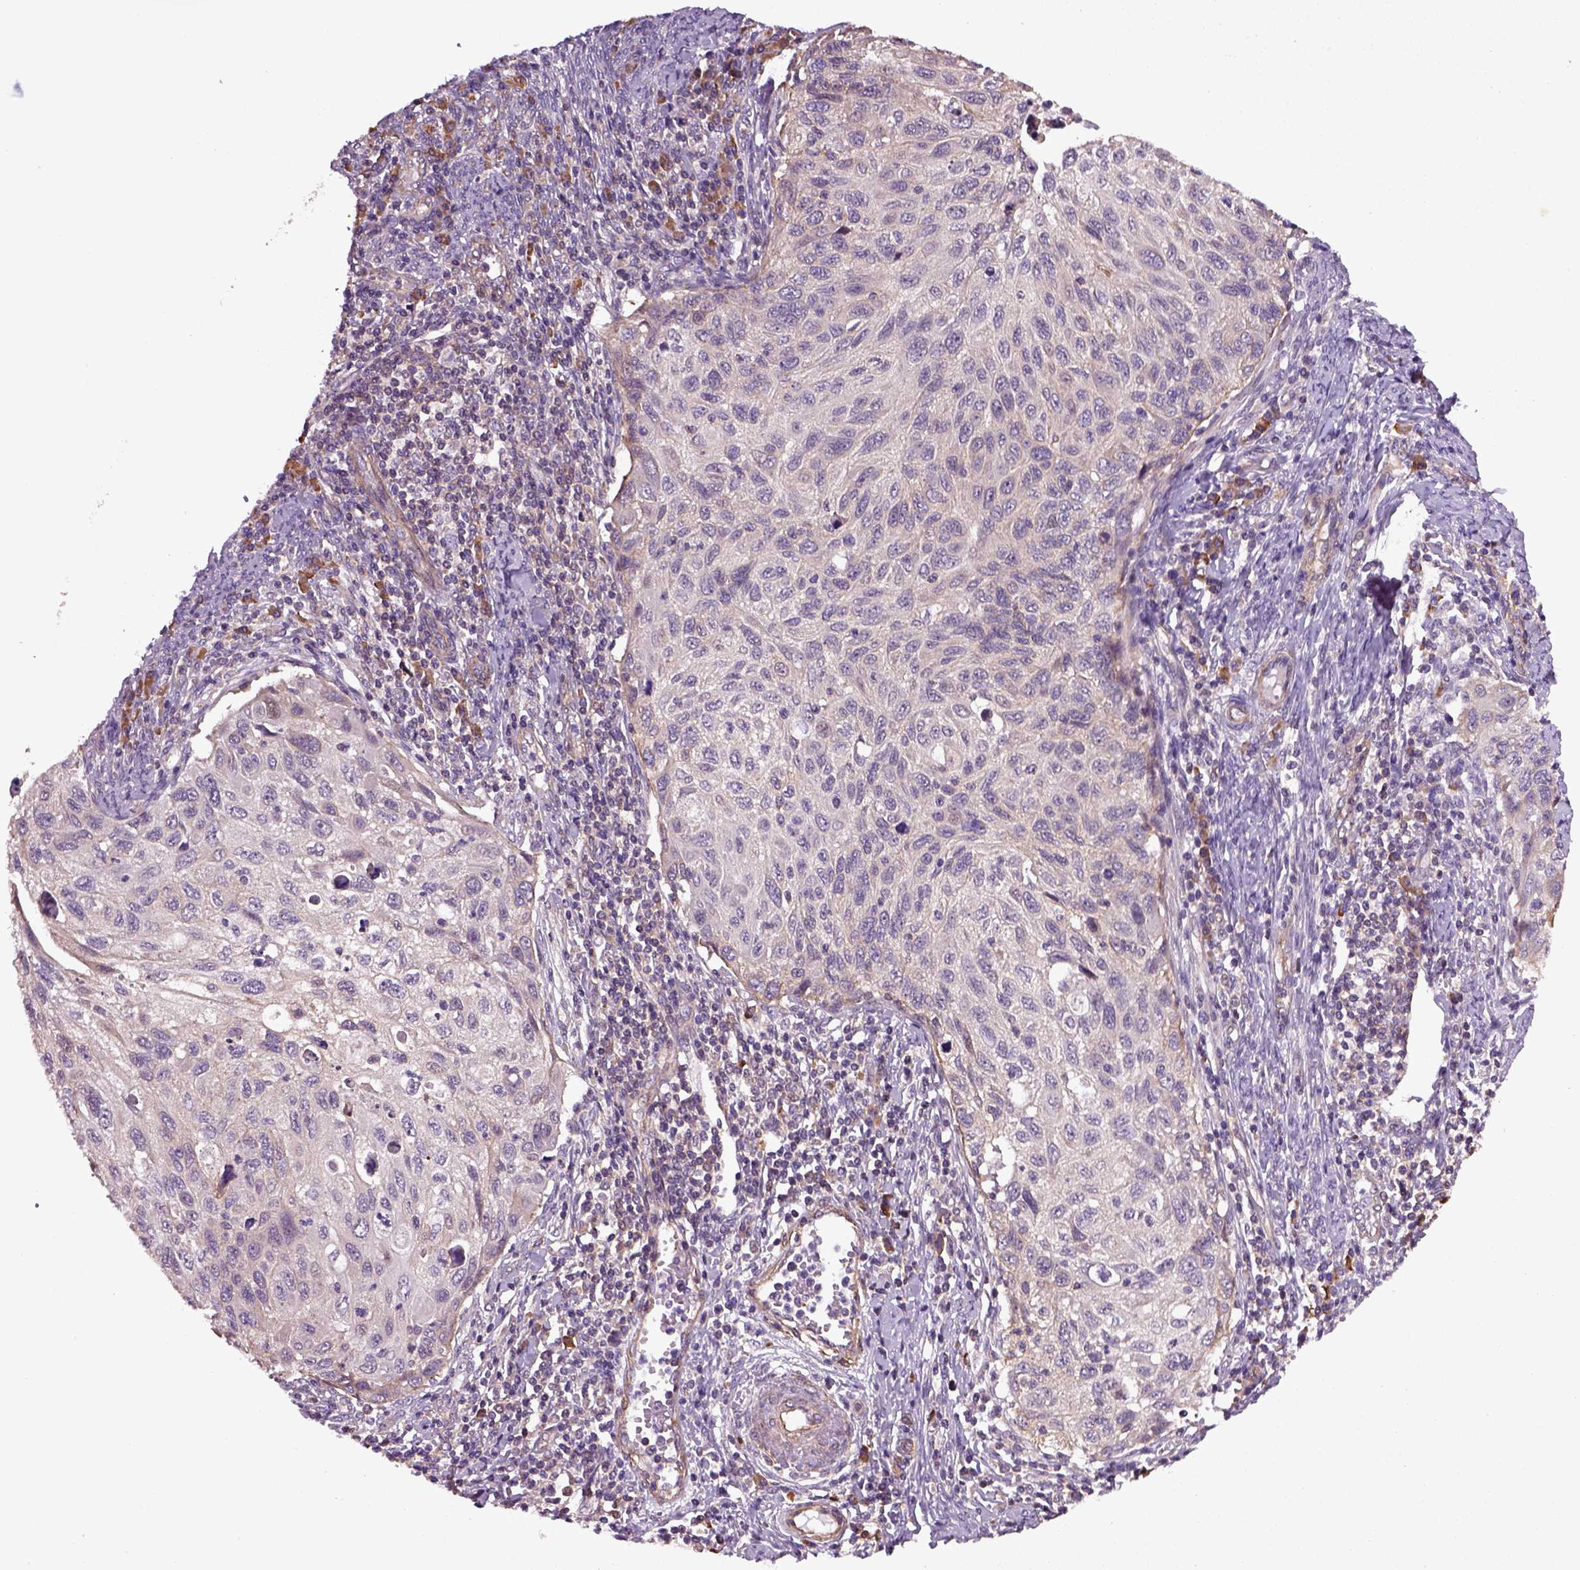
{"staining": {"intensity": "negative", "quantity": "none", "location": "none"}, "tissue": "cervical cancer", "cell_type": "Tumor cells", "image_type": "cancer", "snomed": [{"axis": "morphology", "description": "Squamous cell carcinoma, NOS"}, {"axis": "topography", "description": "Cervix"}], "caption": "Cervical squamous cell carcinoma stained for a protein using immunohistochemistry (IHC) shows no expression tumor cells.", "gene": "TPRG1", "patient": {"sex": "female", "age": 70}}